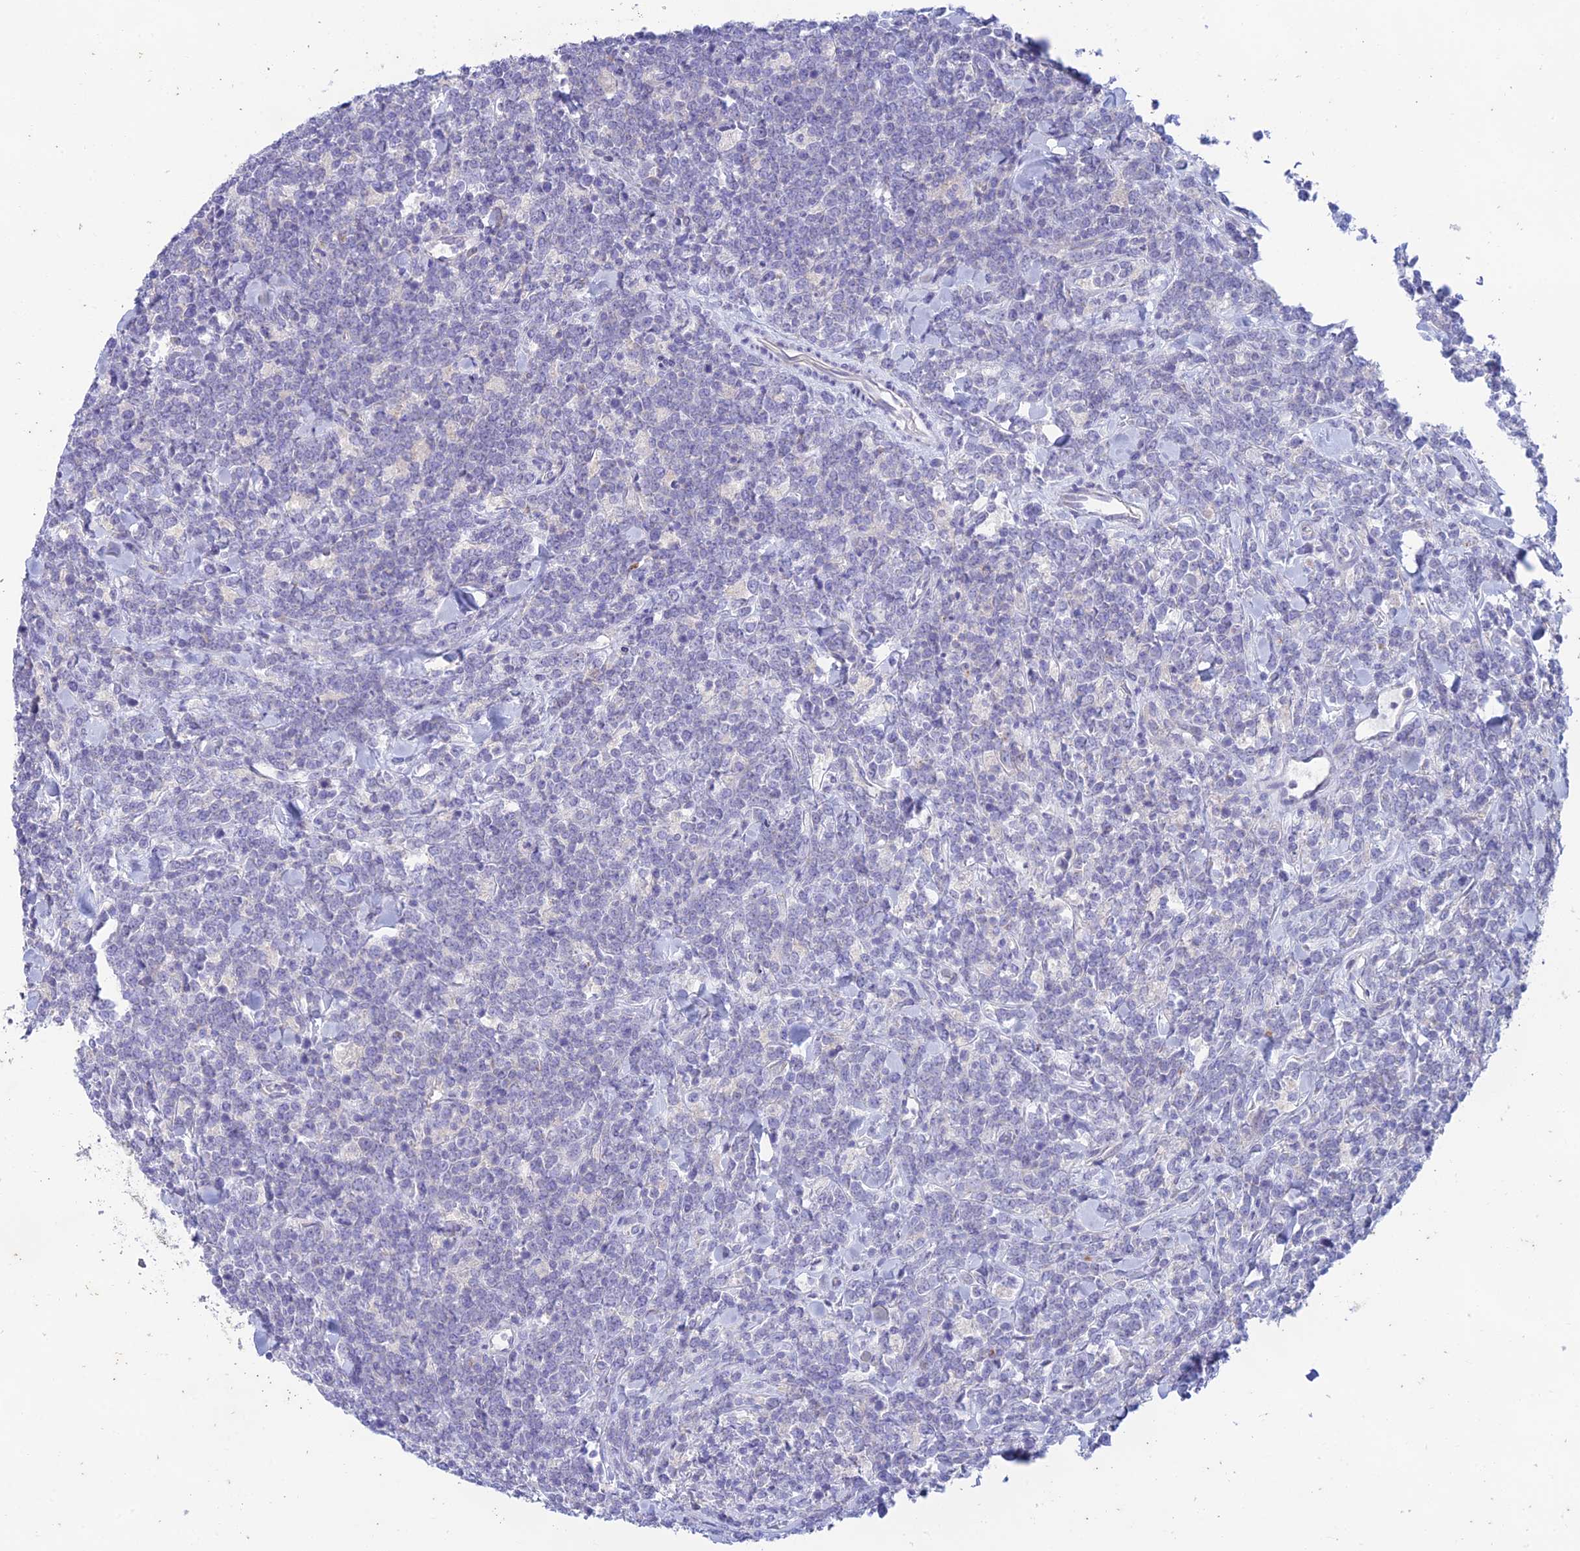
{"staining": {"intensity": "negative", "quantity": "none", "location": "none"}, "tissue": "lymphoma", "cell_type": "Tumor cells", "image_type": "cancer", "snomed": [{"axis": "morphology", "description": "Malignant lymphoma, non-Hodgkin's type, High grade"}, {"axis": "topography", "description": "Small intestine"}], "caption": "Human malignant lymphoma, non-Hodgkin's type (high-grade) stained for a protein using IHC reveals no staining in tumor cells.", "gene": "PTCD2", "patient": {"sex": "male", "age": 8}}